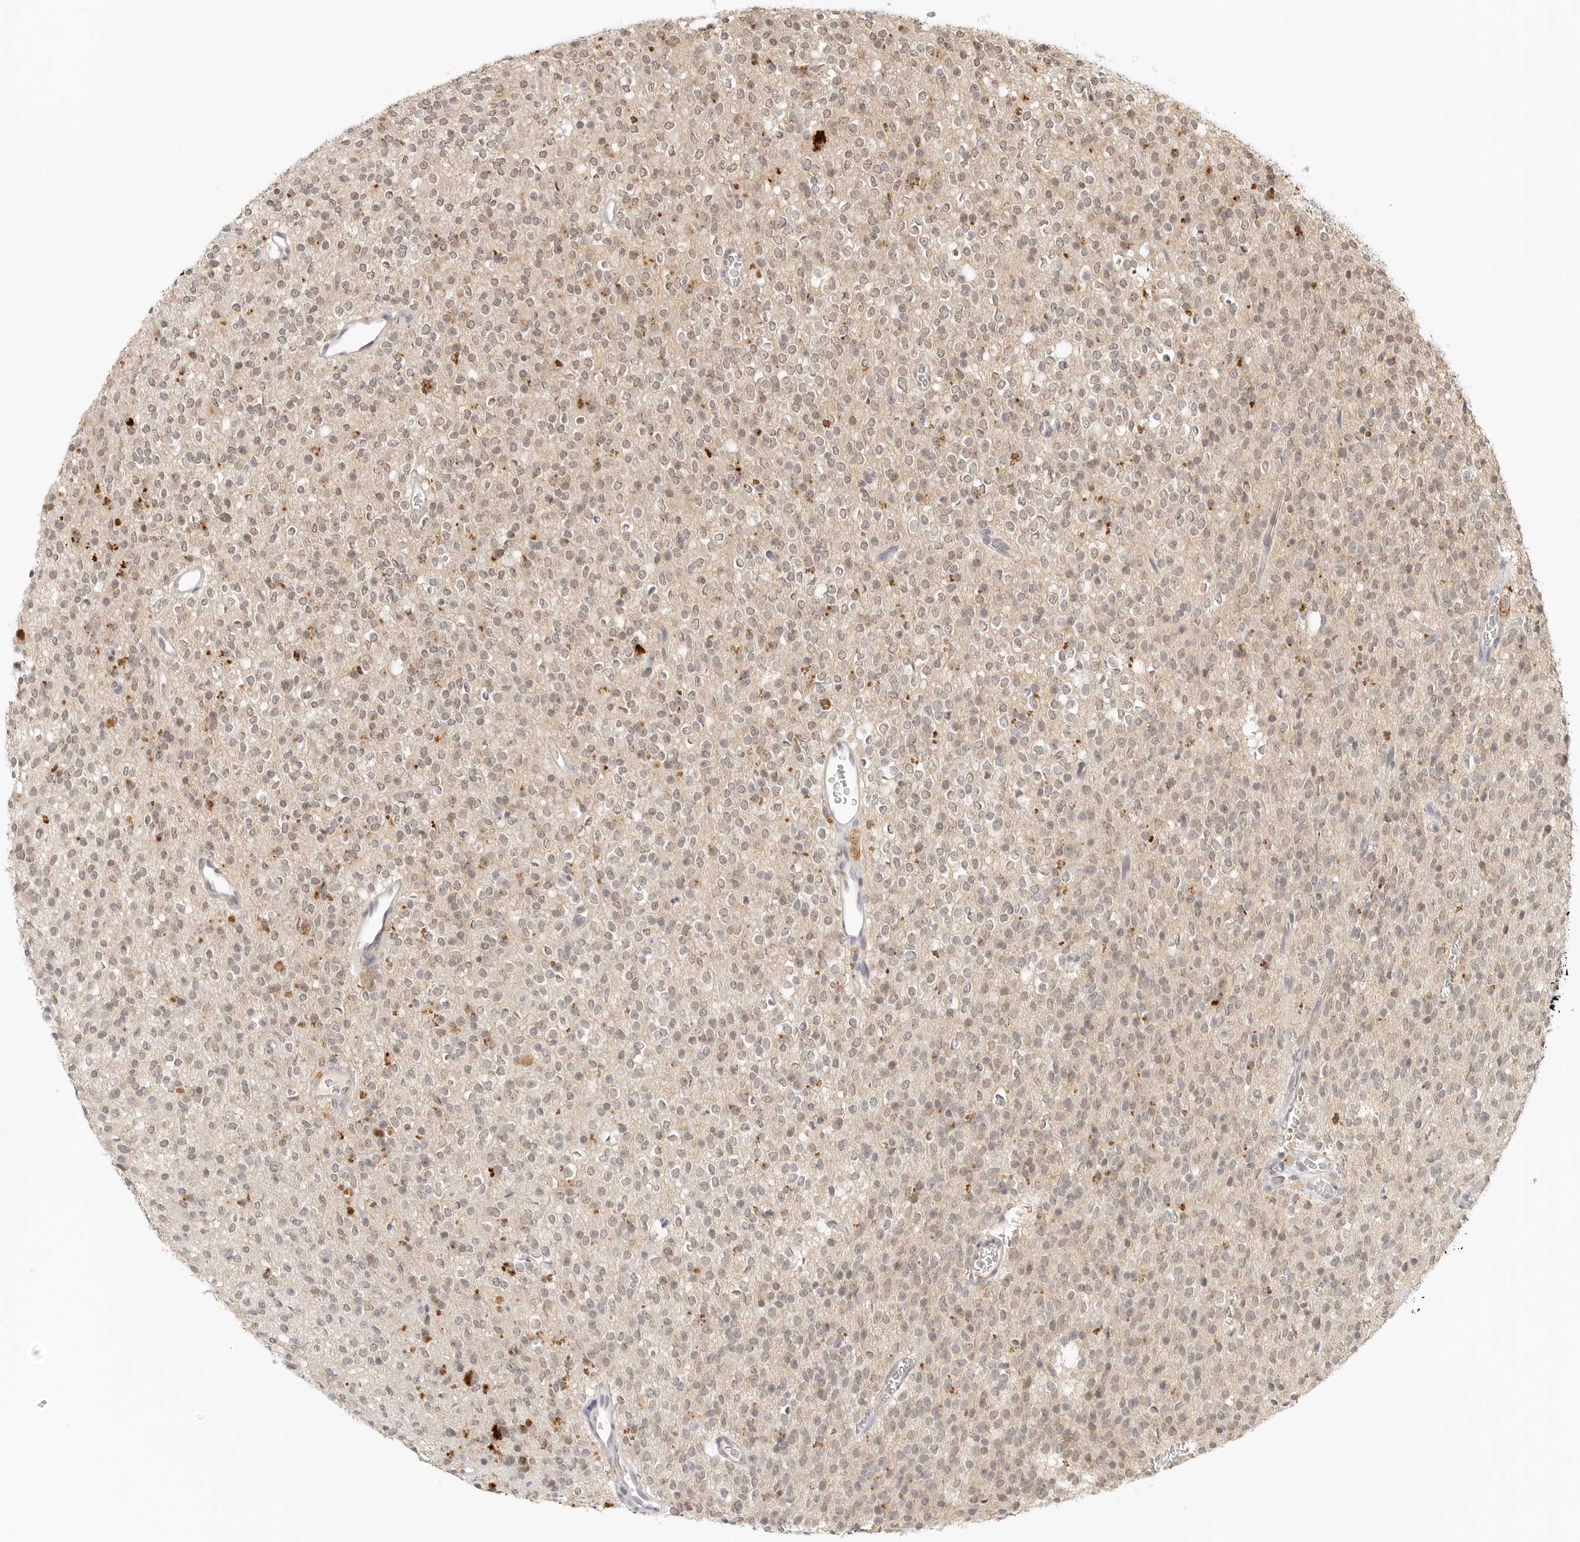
{"staining": {"intensity": "weak", "quantity": "<25%", "location": "nuclear"}, "tissue": "glioma", "cell_type": "Tumor cells", "image_type": "cancer", "snomed": [{"axis": "morphology", "description": "Glioma, malignant, High grade"}, {"axis": "topography", "description": "Brain"}], "caption": "Immunohistochemistry of high-grade glioma (malignant) exhibits no staining in tumor cells.", "gene": "EPHA1", "patient": {"sex": "male", "age": 34}}